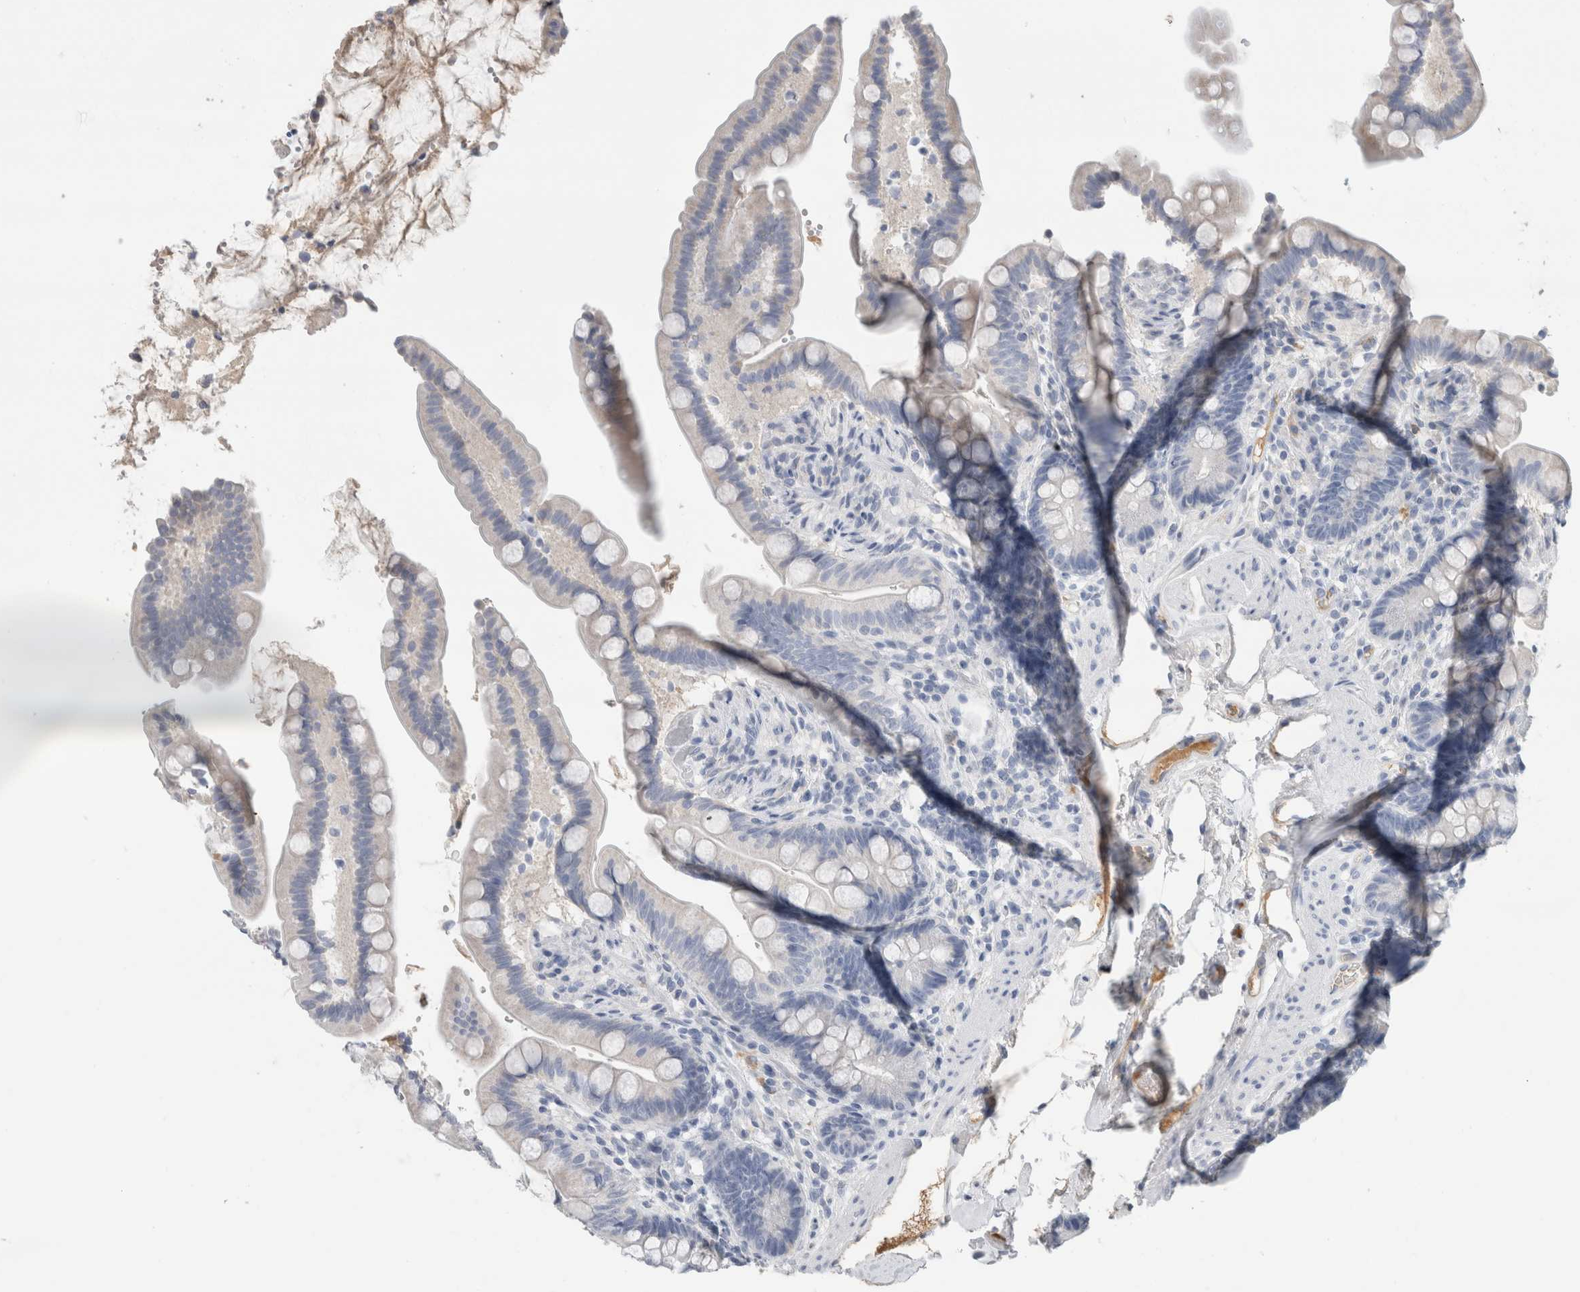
{"staining": {"intensity": "negative", "quantity": "none", "location": "none"}, "tissue": "colon", "cell_type": "Endothelial cells", "image_type": "normal", "snomed": [{"axis": "morphology", "description": "Normal tissue, NOS"}, {"axis": "topography", "description": "Smooth muscle"}, {"axis": "topography", "description": "Colon"}], "caption": "IHC of unremarkable colon demonstrates no positivity in endothelial cells. (DAB (3,3'-diaminobenzidine) immunohistochemistry with hematoxylin counter stain).", "gene": "SCGB1A1", "patient": {"sex": "male", "age": 73}}